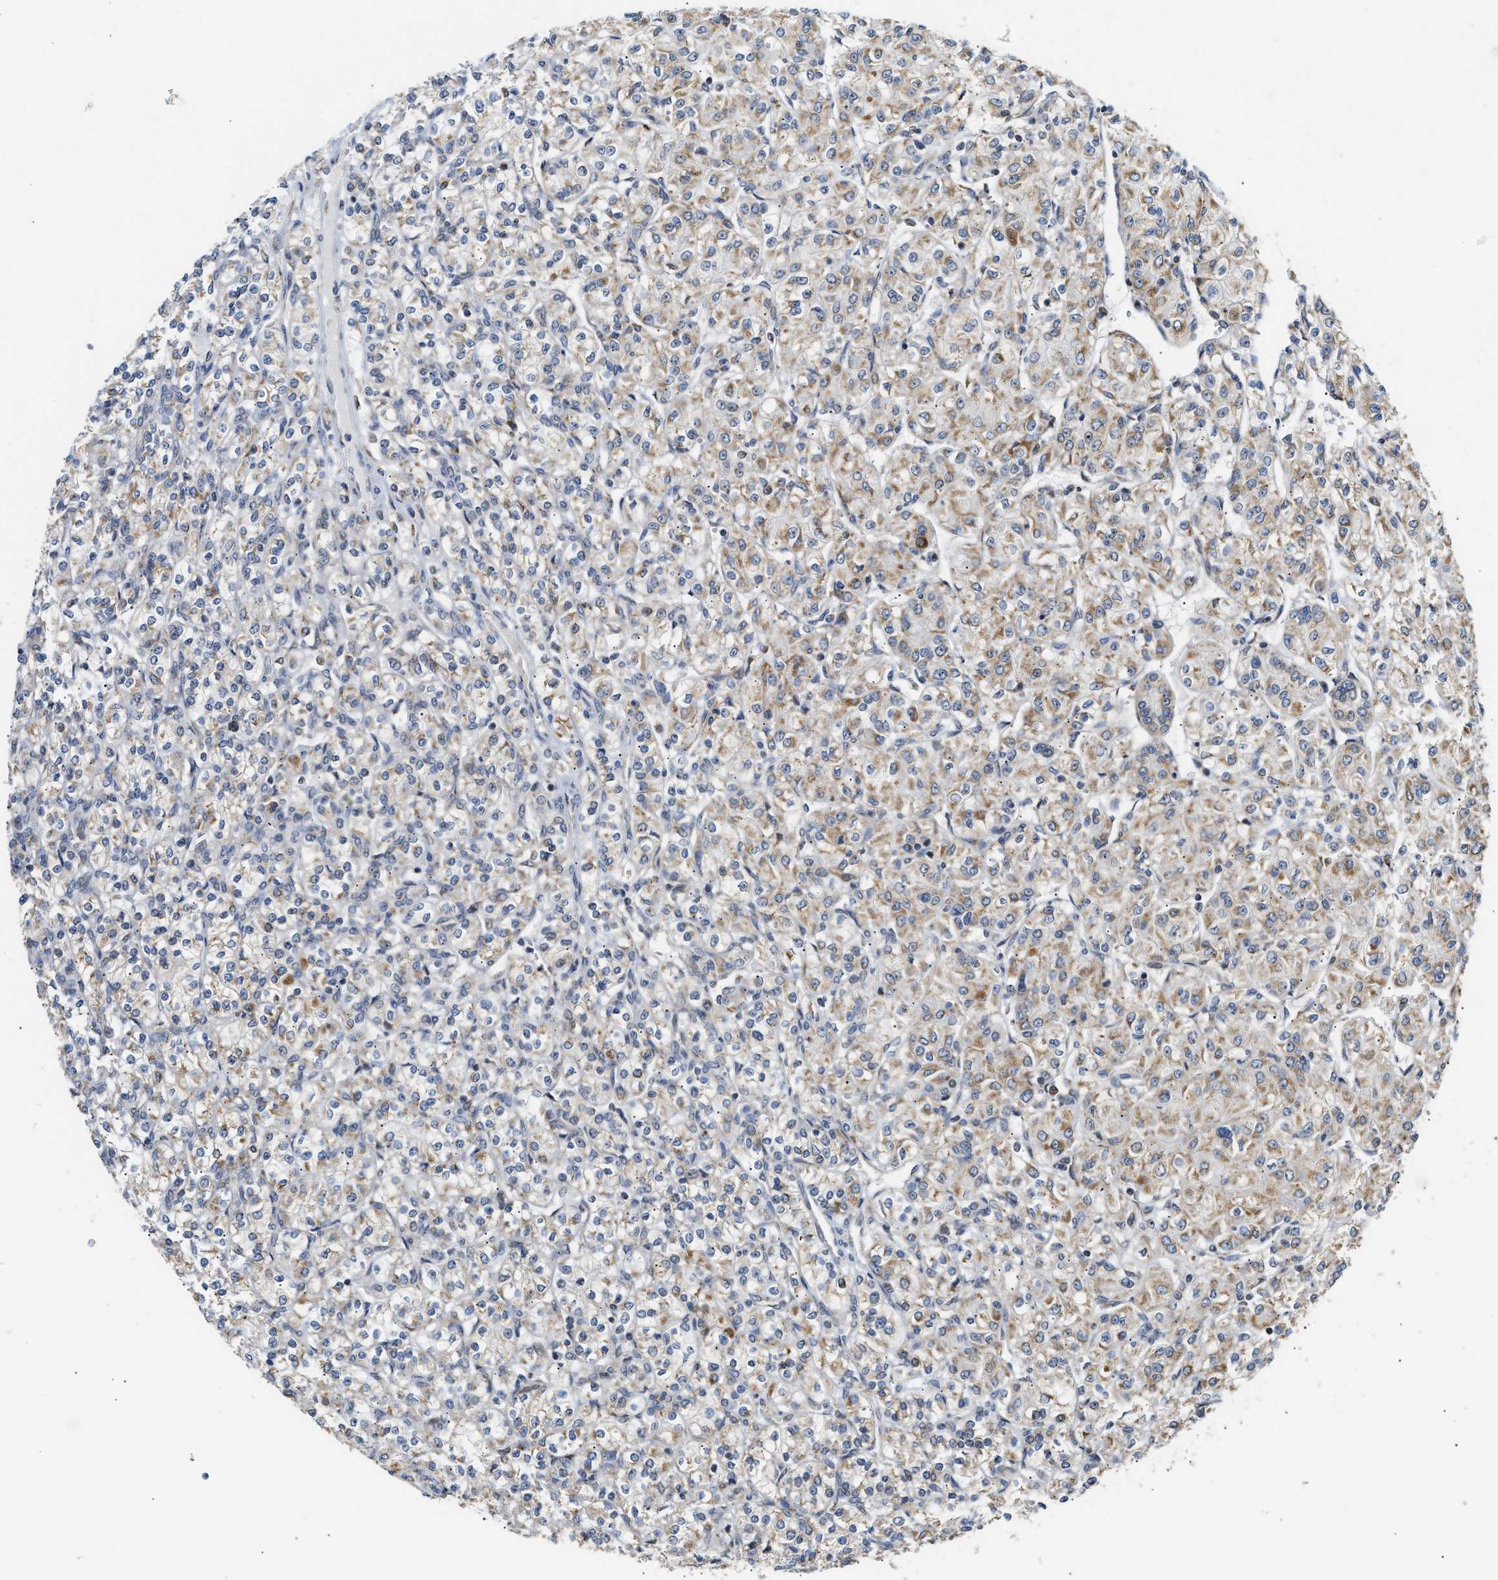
{"staining": {"intensity": "moderate", "quantity": "25%-75%", "location": "cytoplasmic/membranous"}, "tissue": "renal cancer", "cell_type": "Tumor cells", "image_type": "cancer", "snomed": [{"axis": "morphology", "description": "Adenocarcinoma, NOS"}, {"axis": "topography", "description": "Kidney"}], "caption": "Immunohistochemical staining of human renal adenocarcinoma displays medium levels of moderate cytoplasmic/membranous protein positivity in approximately 25%-75% of tumor cells.", "gene": "DEPTOR", "patient": {"sex": "male", "age": 77}}